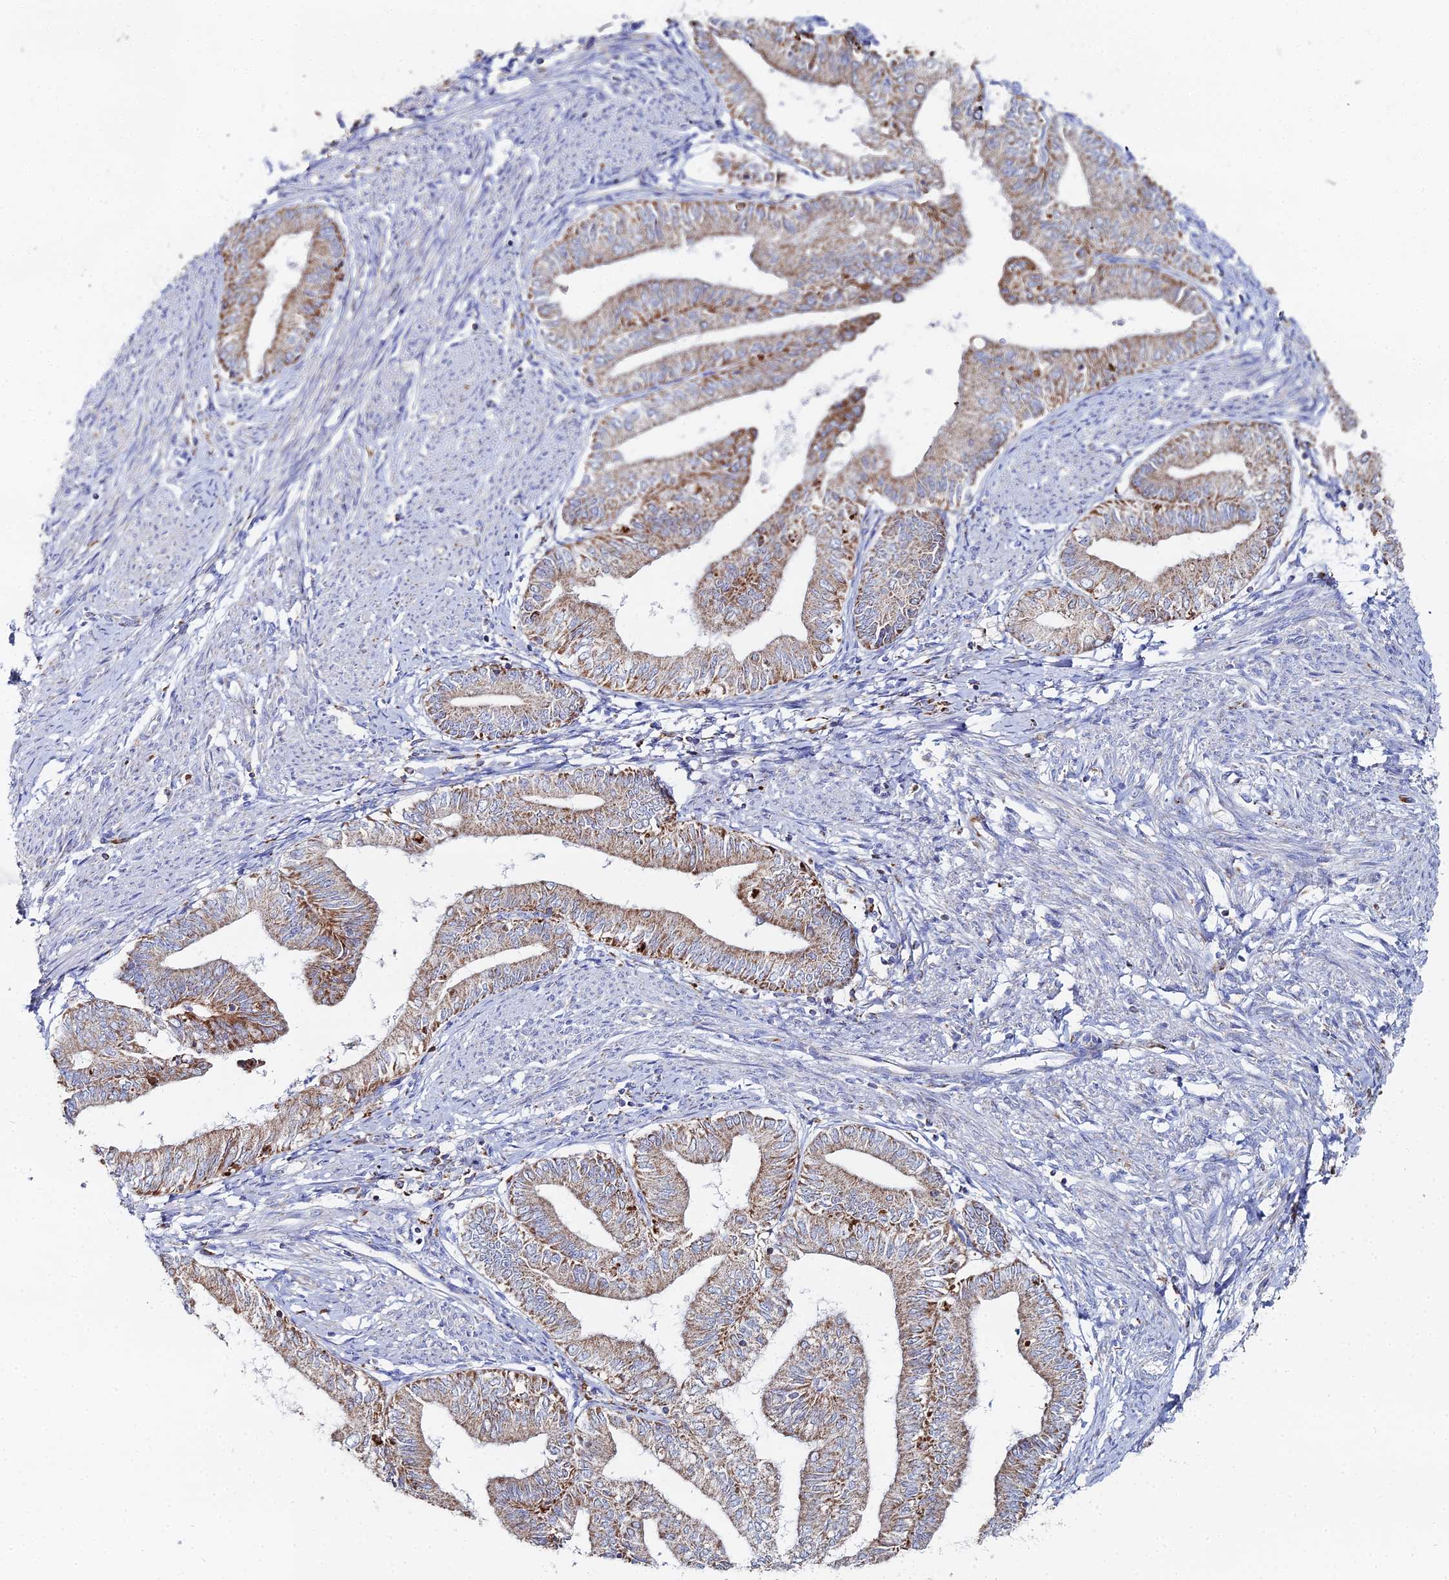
{"staining": {"intensity": "moderate", "quantity": ">75%", "location": "cytoplasmic/membranous"}, "tissue": "endometrial cancer", "cell_type": "Tumor cells", "image_type": "cancer", "snomed": [{"axis": "morphology", "description": "Adenocarcinoma, NOS"}, {"axis": "topography", "description": "Endometrium"}], "caption": "Immunohistochemistry (DAB) staining of human endometrial adenocarcinoma reveals moderate cytoplasmic/membranous protein expression in approximately >75% of tumor cells.", "gene": "MPC1", "patient": {"sex": "female", "age": 66}}